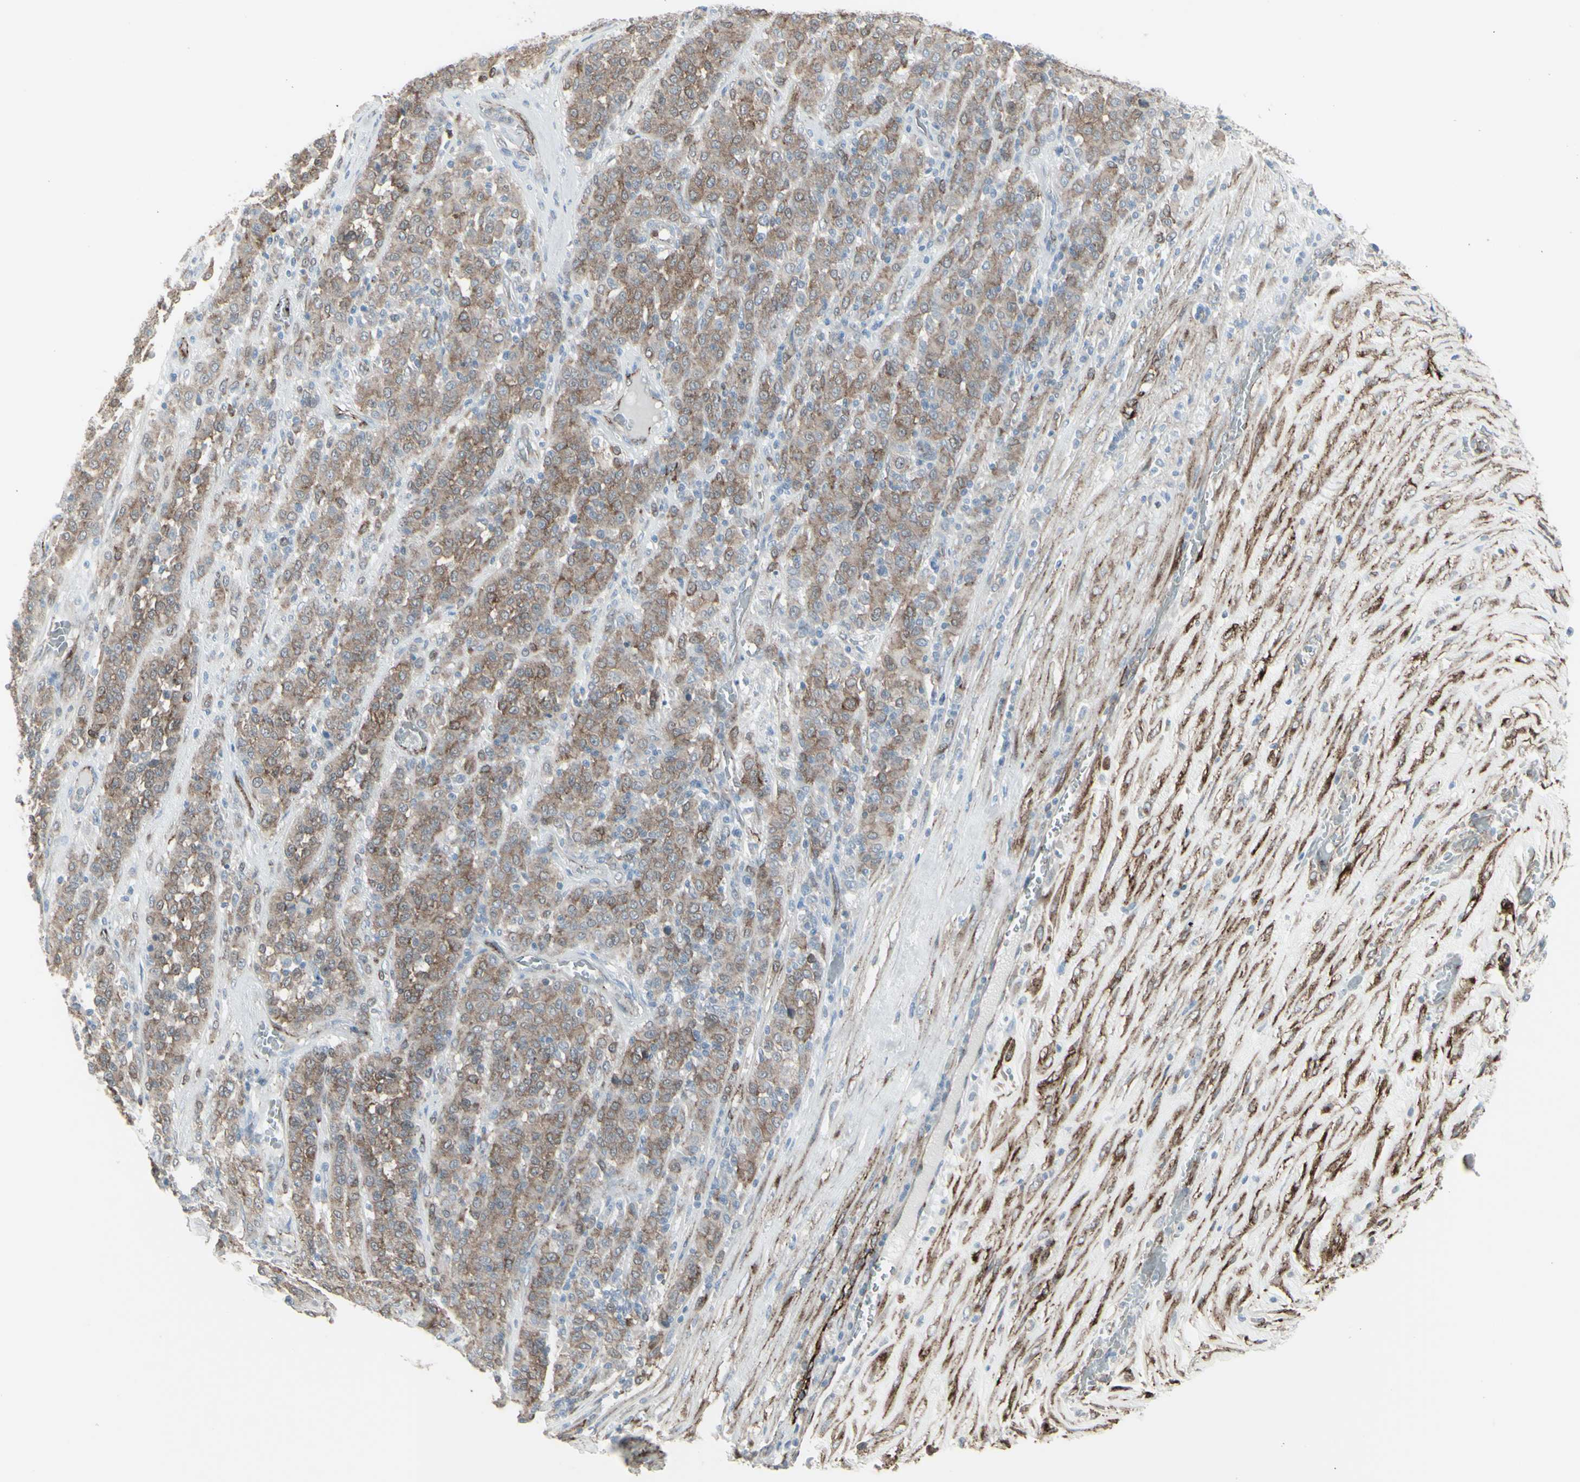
{"staining": {"intensity": "weak", "quantity": ">75%", "location": "cytoplasmic/membranous"}, "tissue": "melanoma", "cell_type": "Tumor cells", "image_type": "cancer", "snomed": [{"axis": "morphology", "description": "Malignant melanoma, Metastatic site"}, {"axis": "topography", "description": "Pancreas"}], "caption": "Immunohistochemistry (IHC) staining of malignant melanoma (metastatic site), which exhibits low levels of weak cytoplasmic/membranous expression in about >75% of tumor cells indicating weak cytoplasmic/membranous protein staining. The staining was performed using DAB (brown) for protein detection and nuclei were counterstained in hematoxylin (blue).", "gene": "GJA1", "patient": {"sex": "female", "age": 30}}